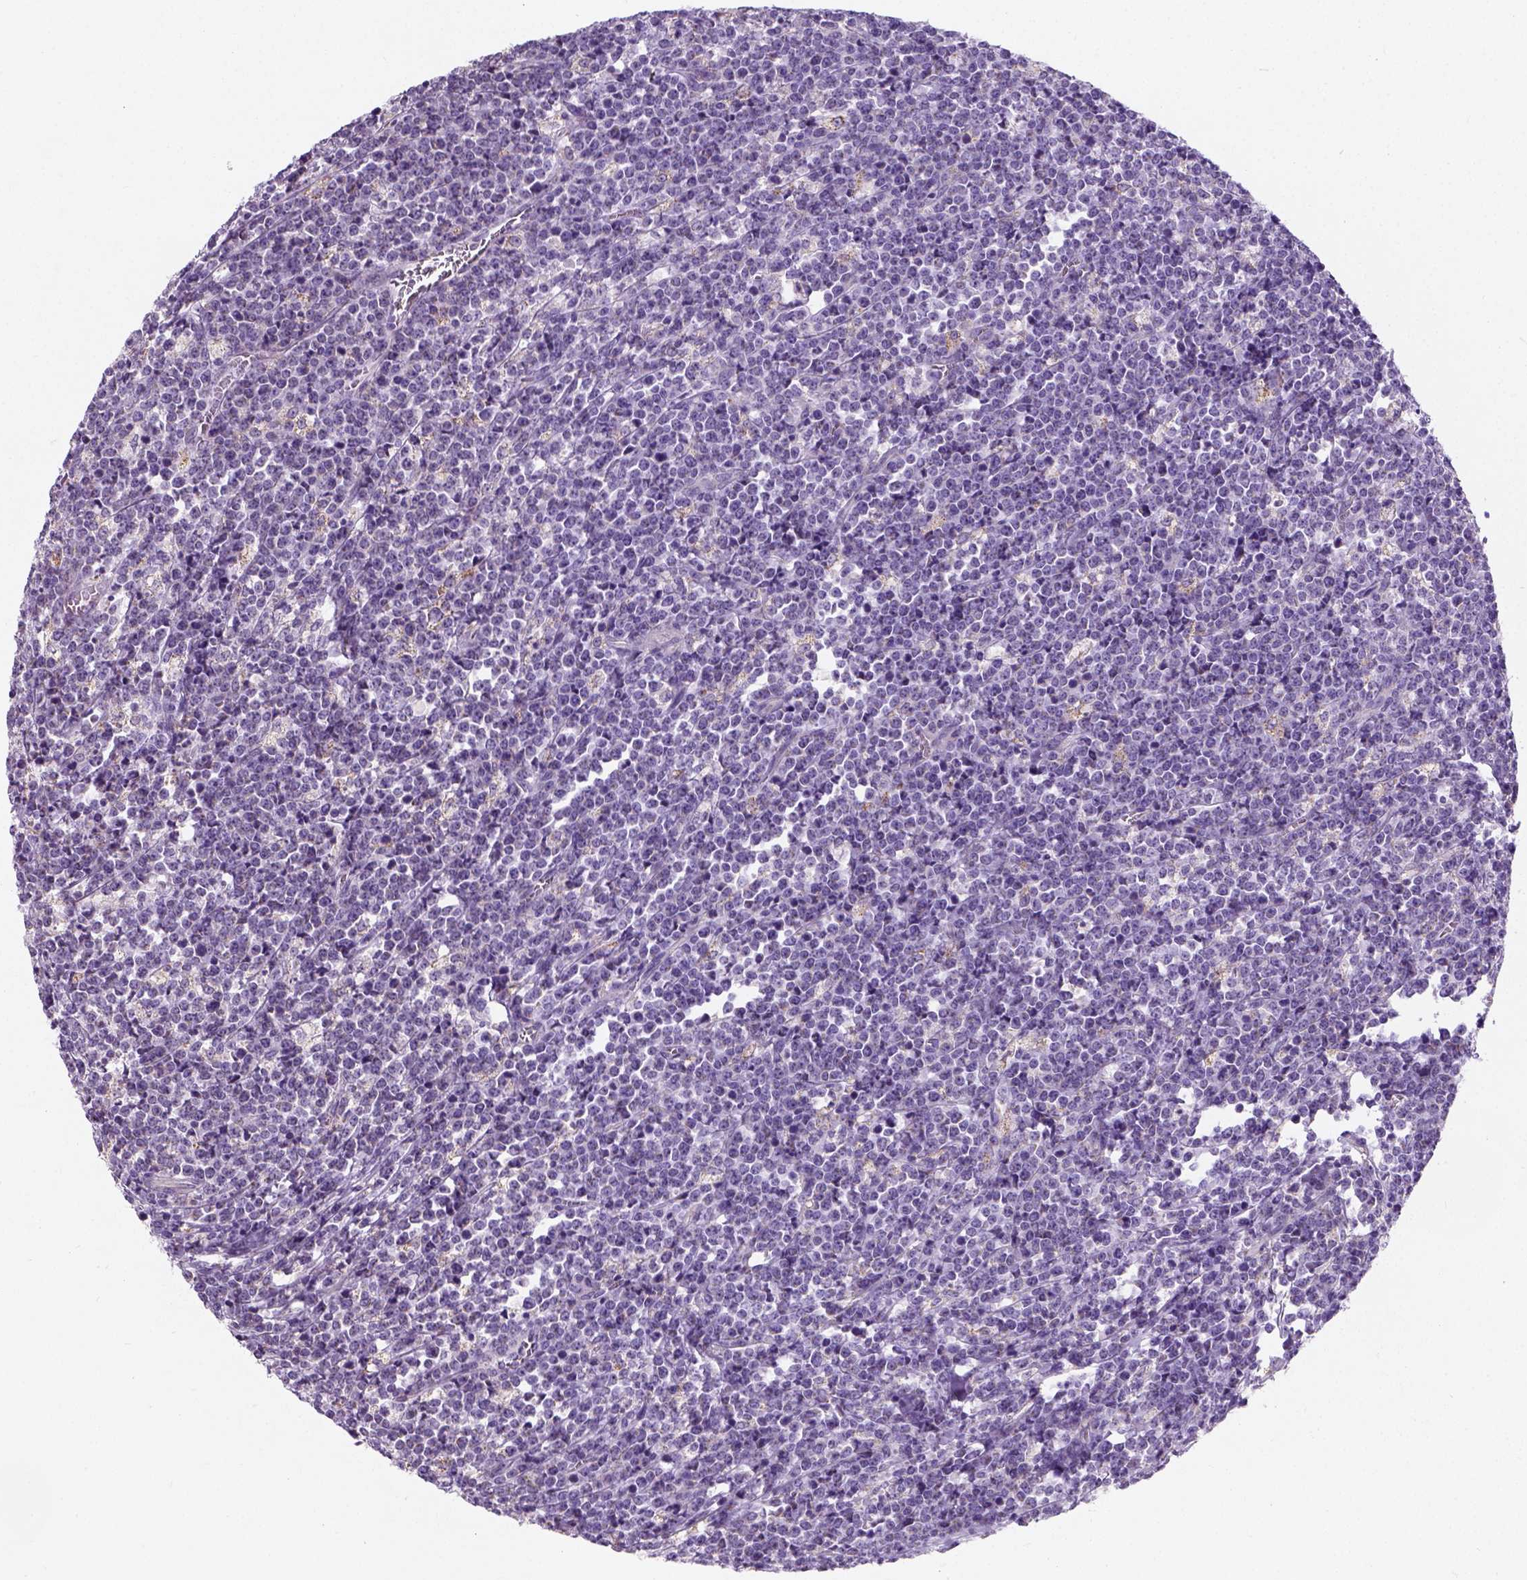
{"staining": {"intensity": "negative", "quantity": "none", "location": "none"}, "tissue": "lymphoma", "cell_type": "Tumor cells", "image_type": "cancer", "snomed": [{"axis": "morphology", "description": "Malignant lymphoma, non-Hodgkin's type, High grade"}, {"axis": "topography", "description": "Small intestine"}], "caption": "Malignant lymphoma, non-Hodgkin's type (high-grade) was stained to show a protein in brown. There is no significant positivity in tumor cells.", "gene": "CHODL", "patient": {"sex": "female", "age": 56}}